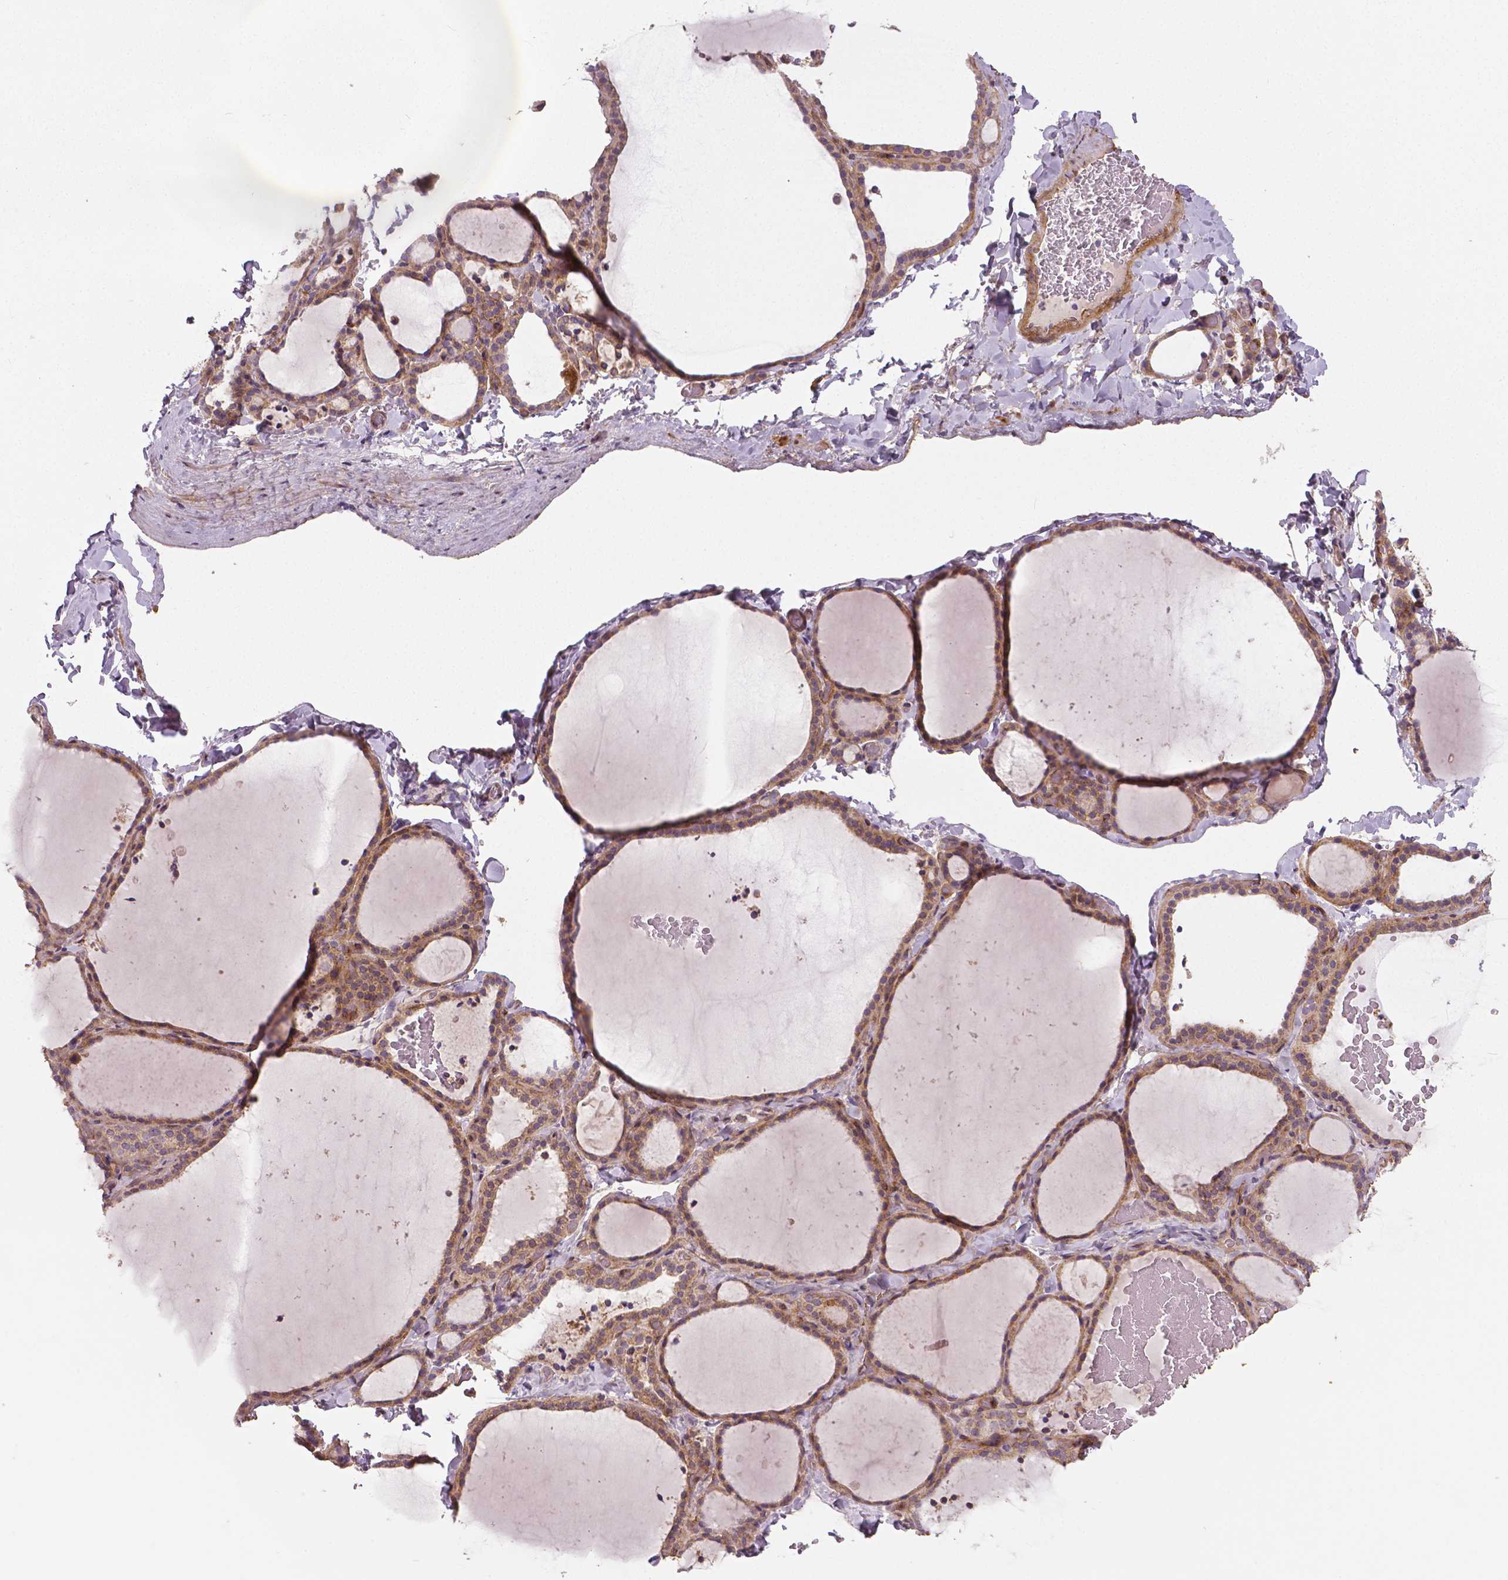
{"staining": {"intensity": "moderate", "quantity": "25%-75%", "location": "cytoplasmic/membranous"}, "tissue": "thyroid gland", "cell_type": "Glandular cells", "image_type": "normal", "snomed": [{"axis": "morphology", "description": "Normal tissue, NOS"}, {"axis": "topography", "description": "Thyroid gland"}], "caption": "This histopathology image demonstrates immunohistochemistry (IHC) staining of normal human thyroid gland, with medium moderate cytoplasmic/membranous expression in about 25%-75% of glandular cells.", "gene": "FLT1", "patient": {"sex": "female", "age": 22}}